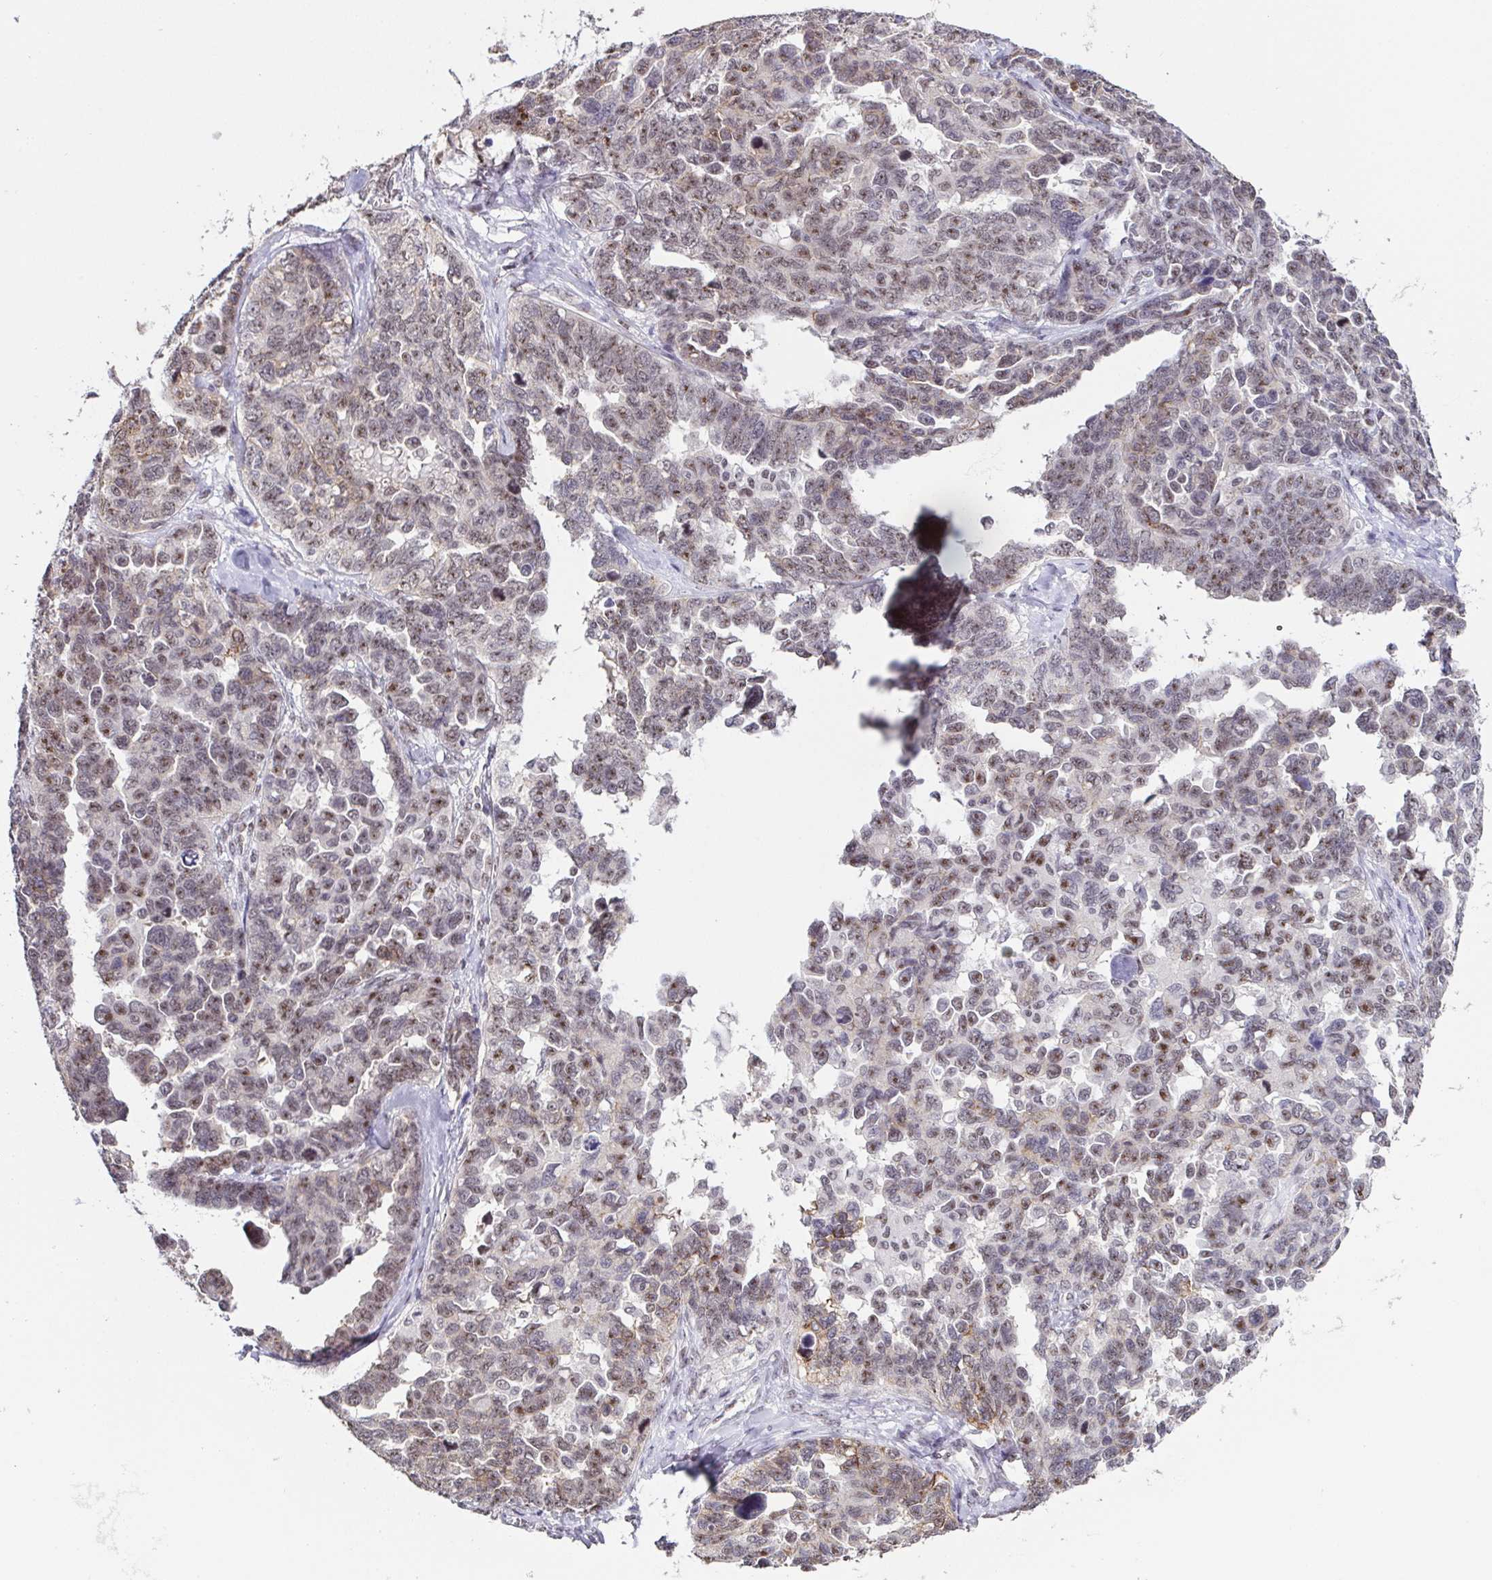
{"staining": {"intensity": "moderate", "quantity": "25%-75%", "location": "nuclear"}, "tissue": "ovarian cancer", "cell_type": "Tumor cells", "image_type": "cancer", "snomed": [{"axis": "morphology", "description": "Cystadenocarcinoma, serous, NOS"}, {"axis": "topography", "description": "Ovary"}], "caption": "Brown immunohistochemical staining in serous cystadenocarcinoma (ovarian) shows moderate nuclear staining in approximately 25%-75% of tumor cells. (IHC, brightfield microscopy, high magnification).", "gene": "ZNF800", "patient": {"sex": "female", "age": 69}}